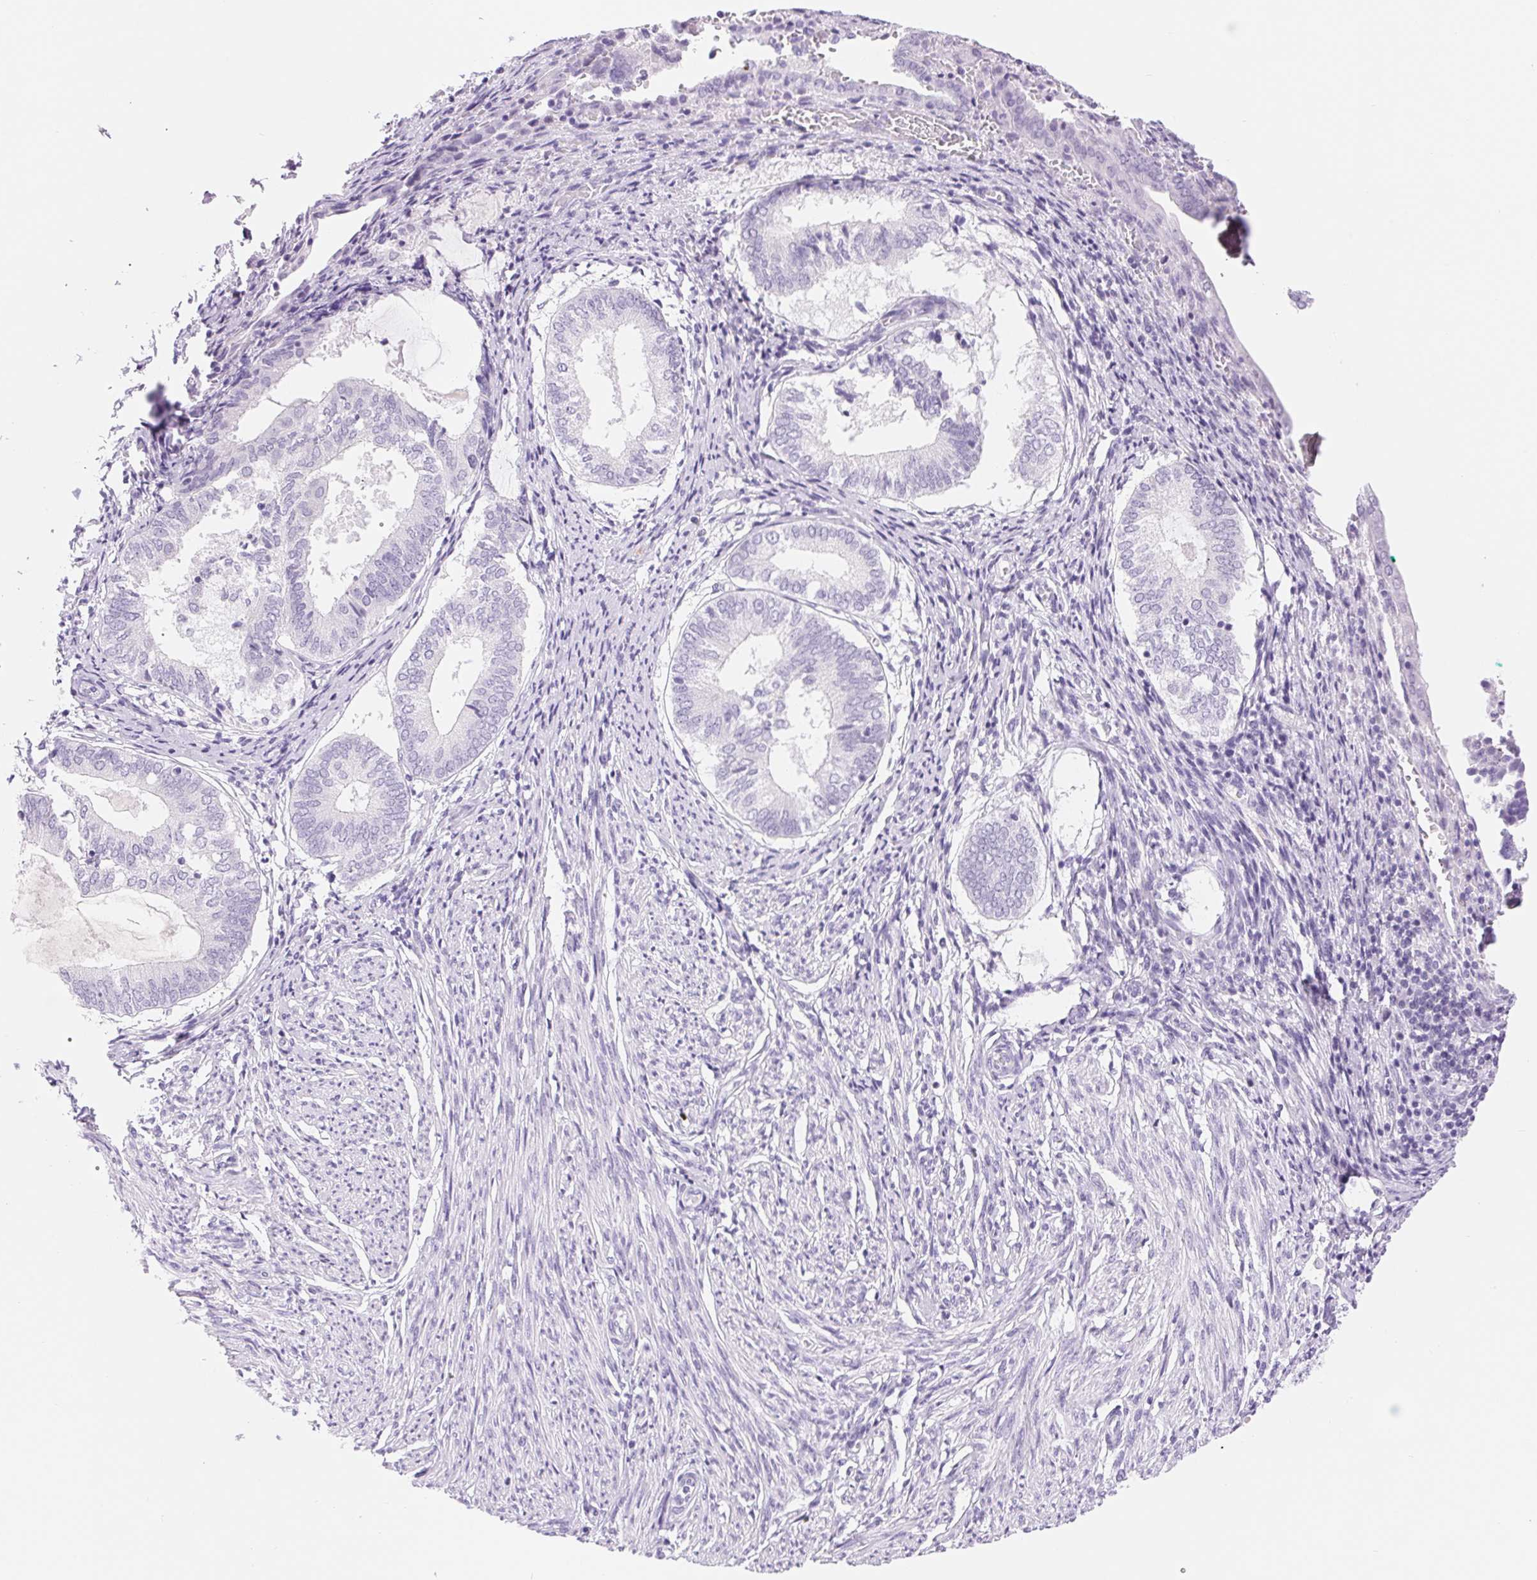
{"staining": {"intensity": "negative", "quantity": "none", "location": "none"}, "tissue": "endometrium", "cell_type": "Cells in endometrial stroma", "image_type": "normal", "snomed": [{"axis": "morphology", "description": "Normal tissue, NOS"}, {"axis": "topography", "description": "Endometrium"}], "caption": "Protein analysis of benign endometrium reveals no significant expression in cells in endometrial stroma.", "gene": "ASGR2", "patient": {"sex": "female", "age": 50}}